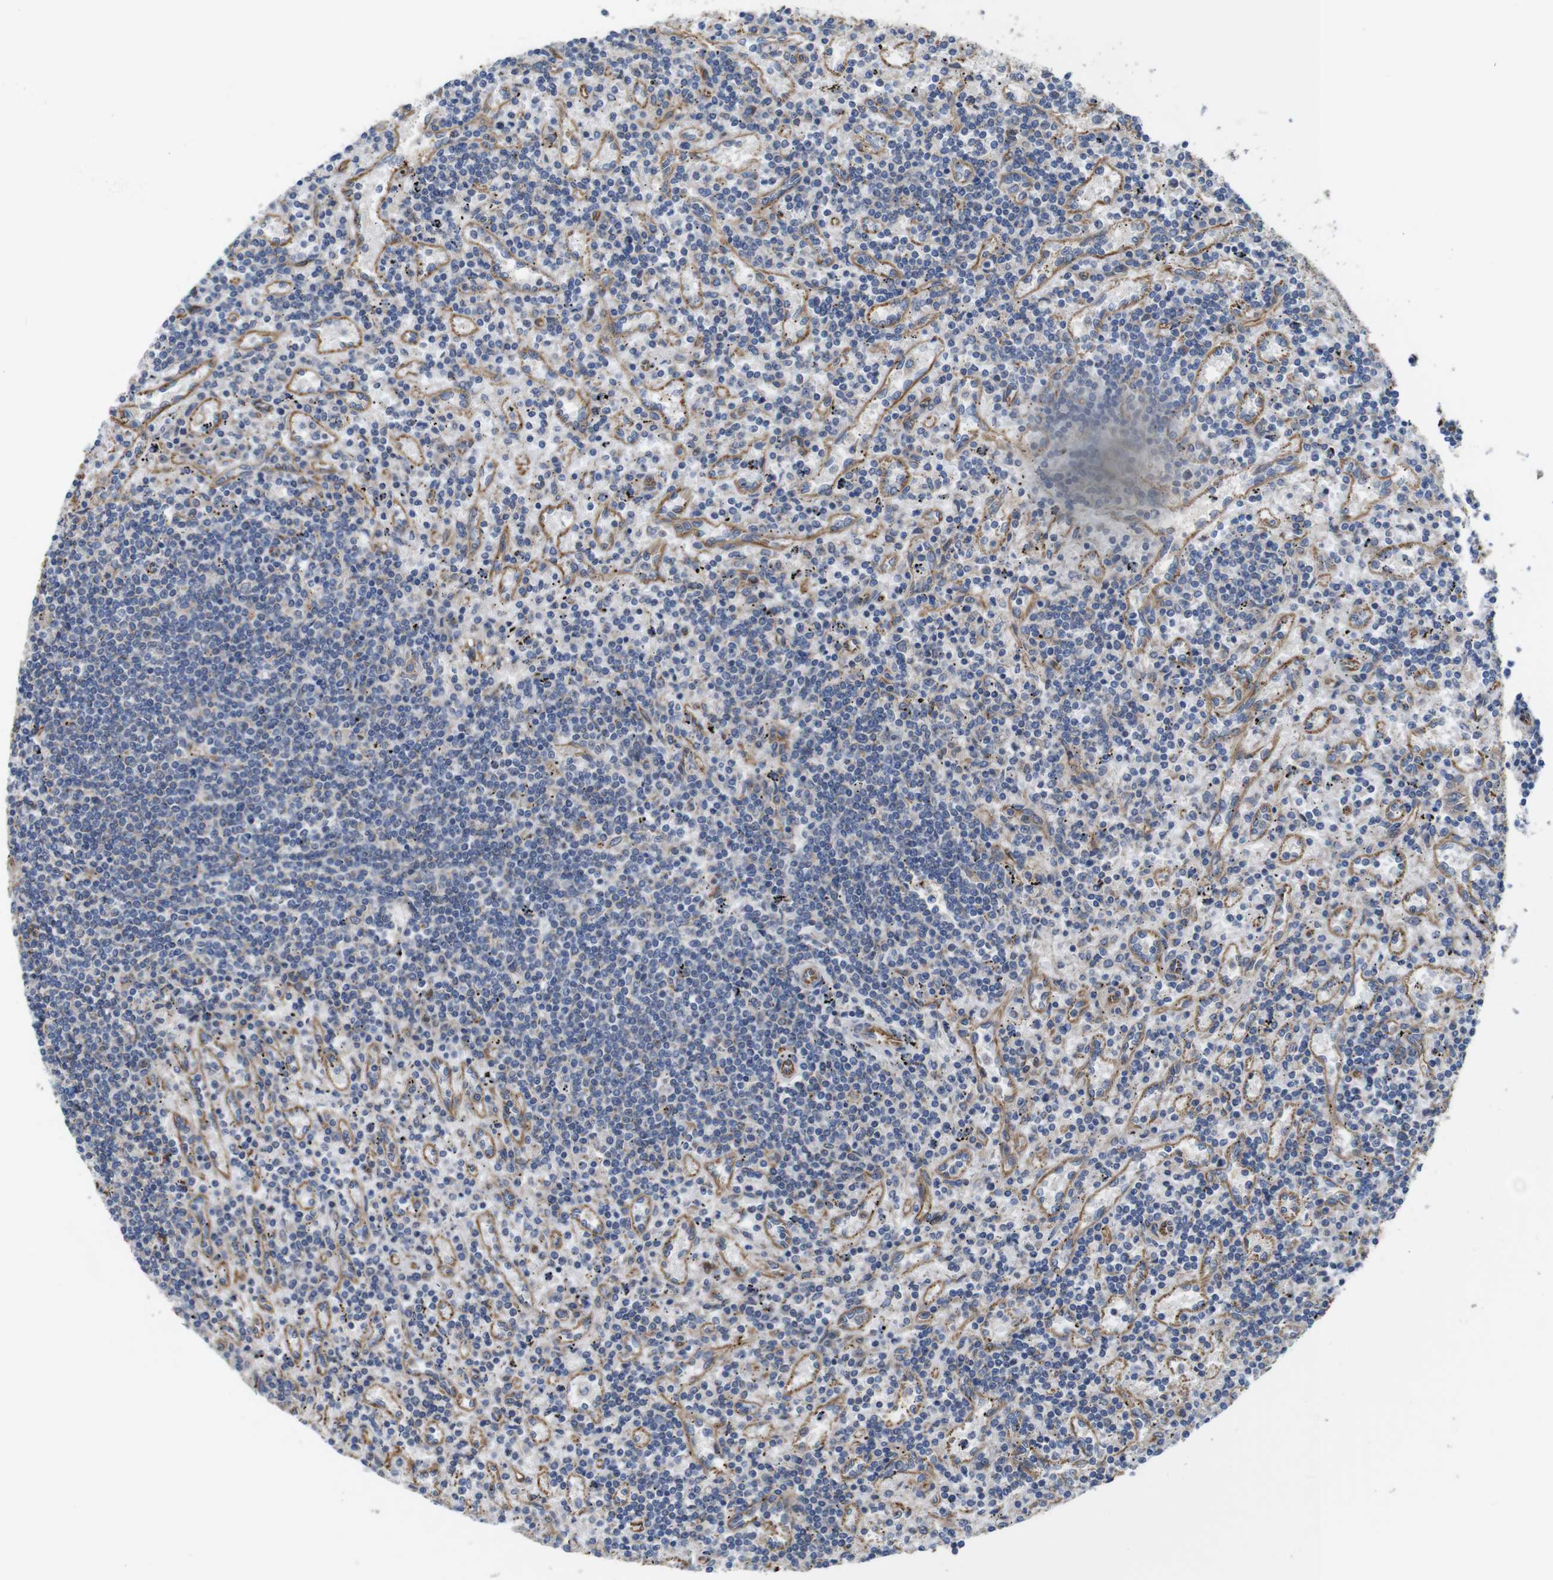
{"staining": {"intensity": "negative", "quantity": "none", "location": "none"}, "tissue": "lymphoma", "cell_type": "Tumor cells", "image_type": "cancer", "snomed": [{"axis": "morphology", "description": "Malignant lymphoma, non-Hodgkin's type, Low grade"}, {"axis": "topography", "description": "Spleen"}], "caption": "Immunohistochemistry micrograph of human malignant lymphoma, non-Hodgkin's type (low-grade) stained for a protein (brown), which reveals no expression in tumor cells.", "gene": "POMK", "patient": {"sex": "male", "age": 76}}